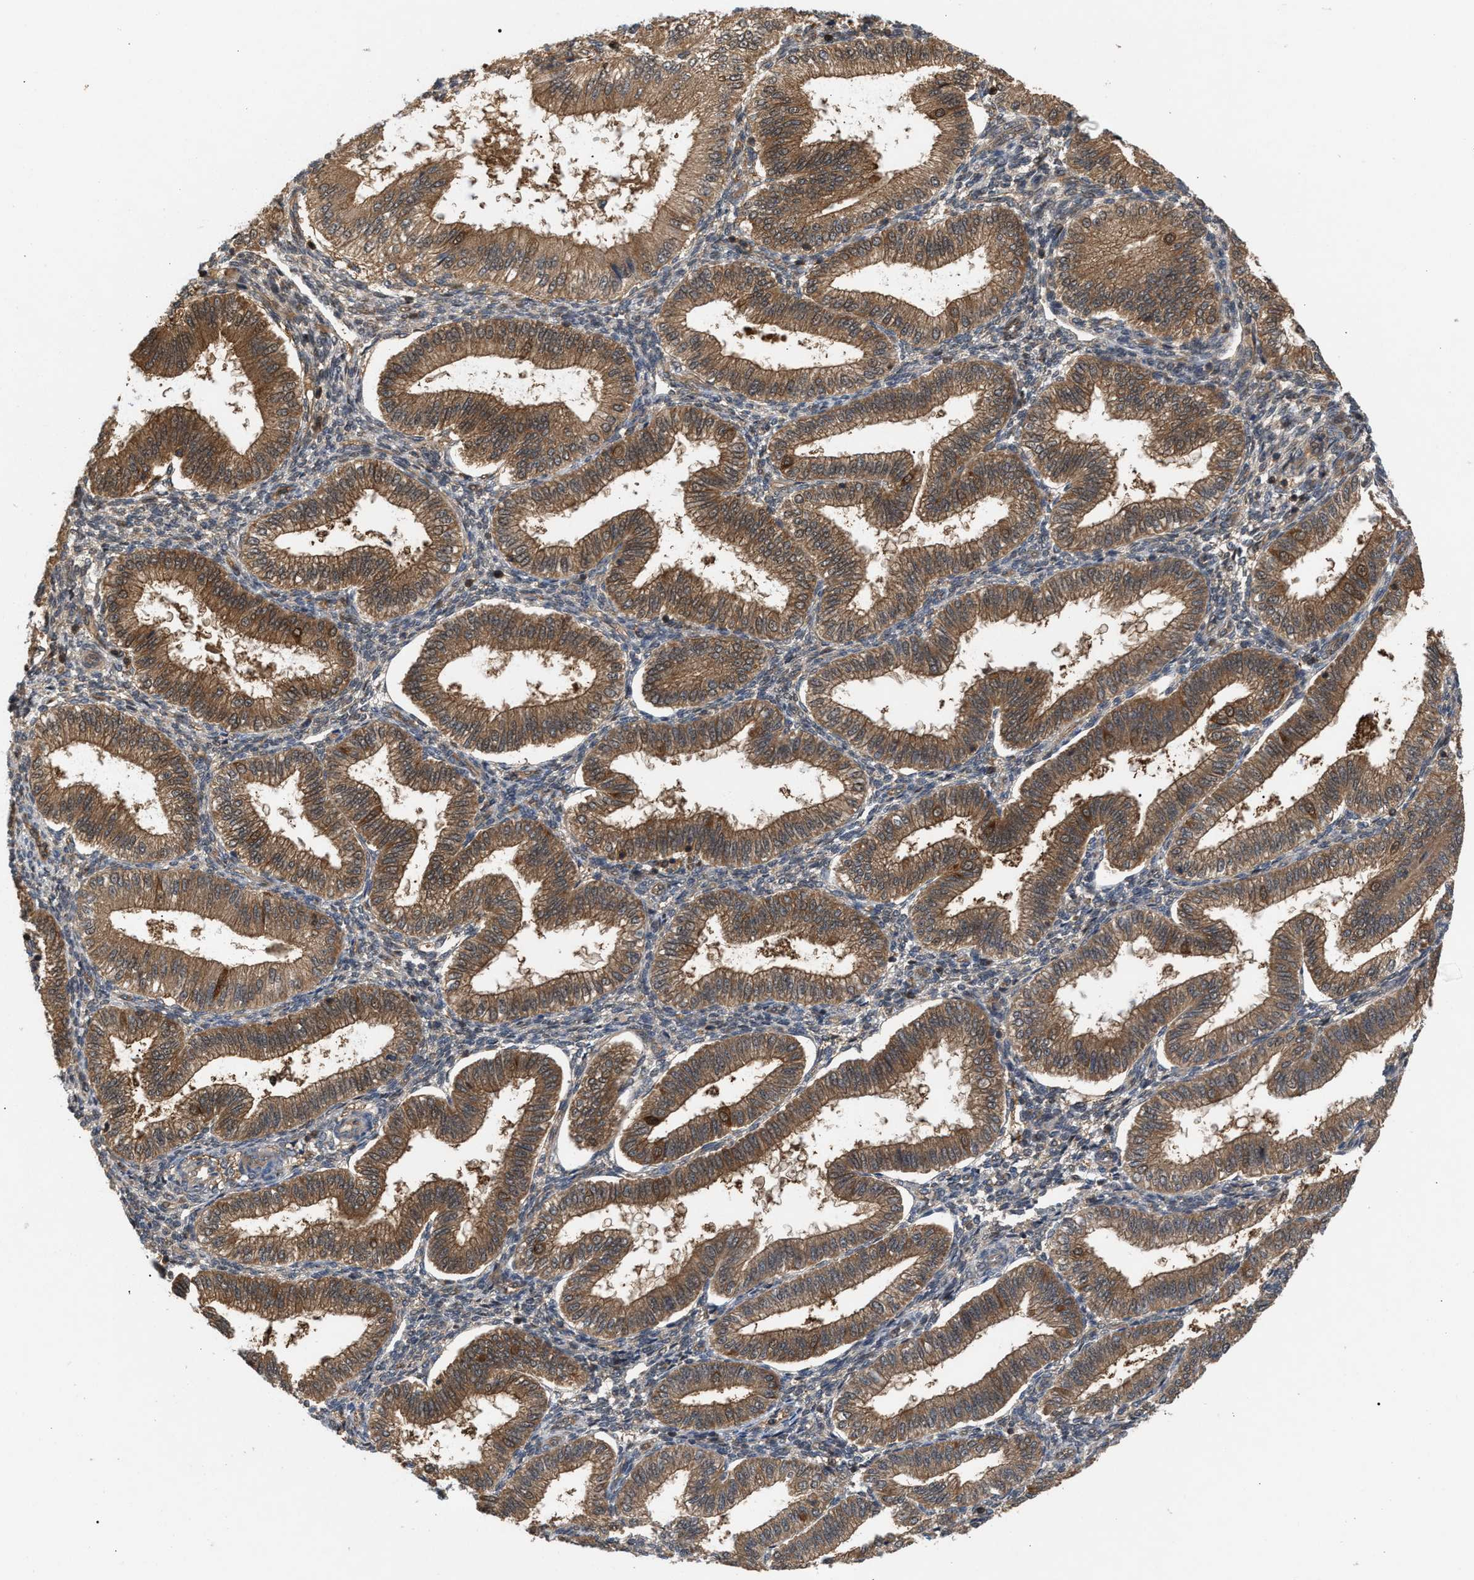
{"staining": {"intensity": "negative", "quantity": "none", "location": "none"}, "tissue": "endometrium", "cell_type": "Cells in endometrial stroma", "image_type": "normal", "snomed": [{"axis": "morphology", "description": "Normal tissue, NOS"}, {"axis": "topography", "description": "Endometrium"}], "caption": "IHC photomicrograph of unremarkable endometrium stained for a protein (brown), which shows no positivity in cells in endometrial stroma.", "gene": "GLOD4", "patient": {"sex": "female", "age": 39}}